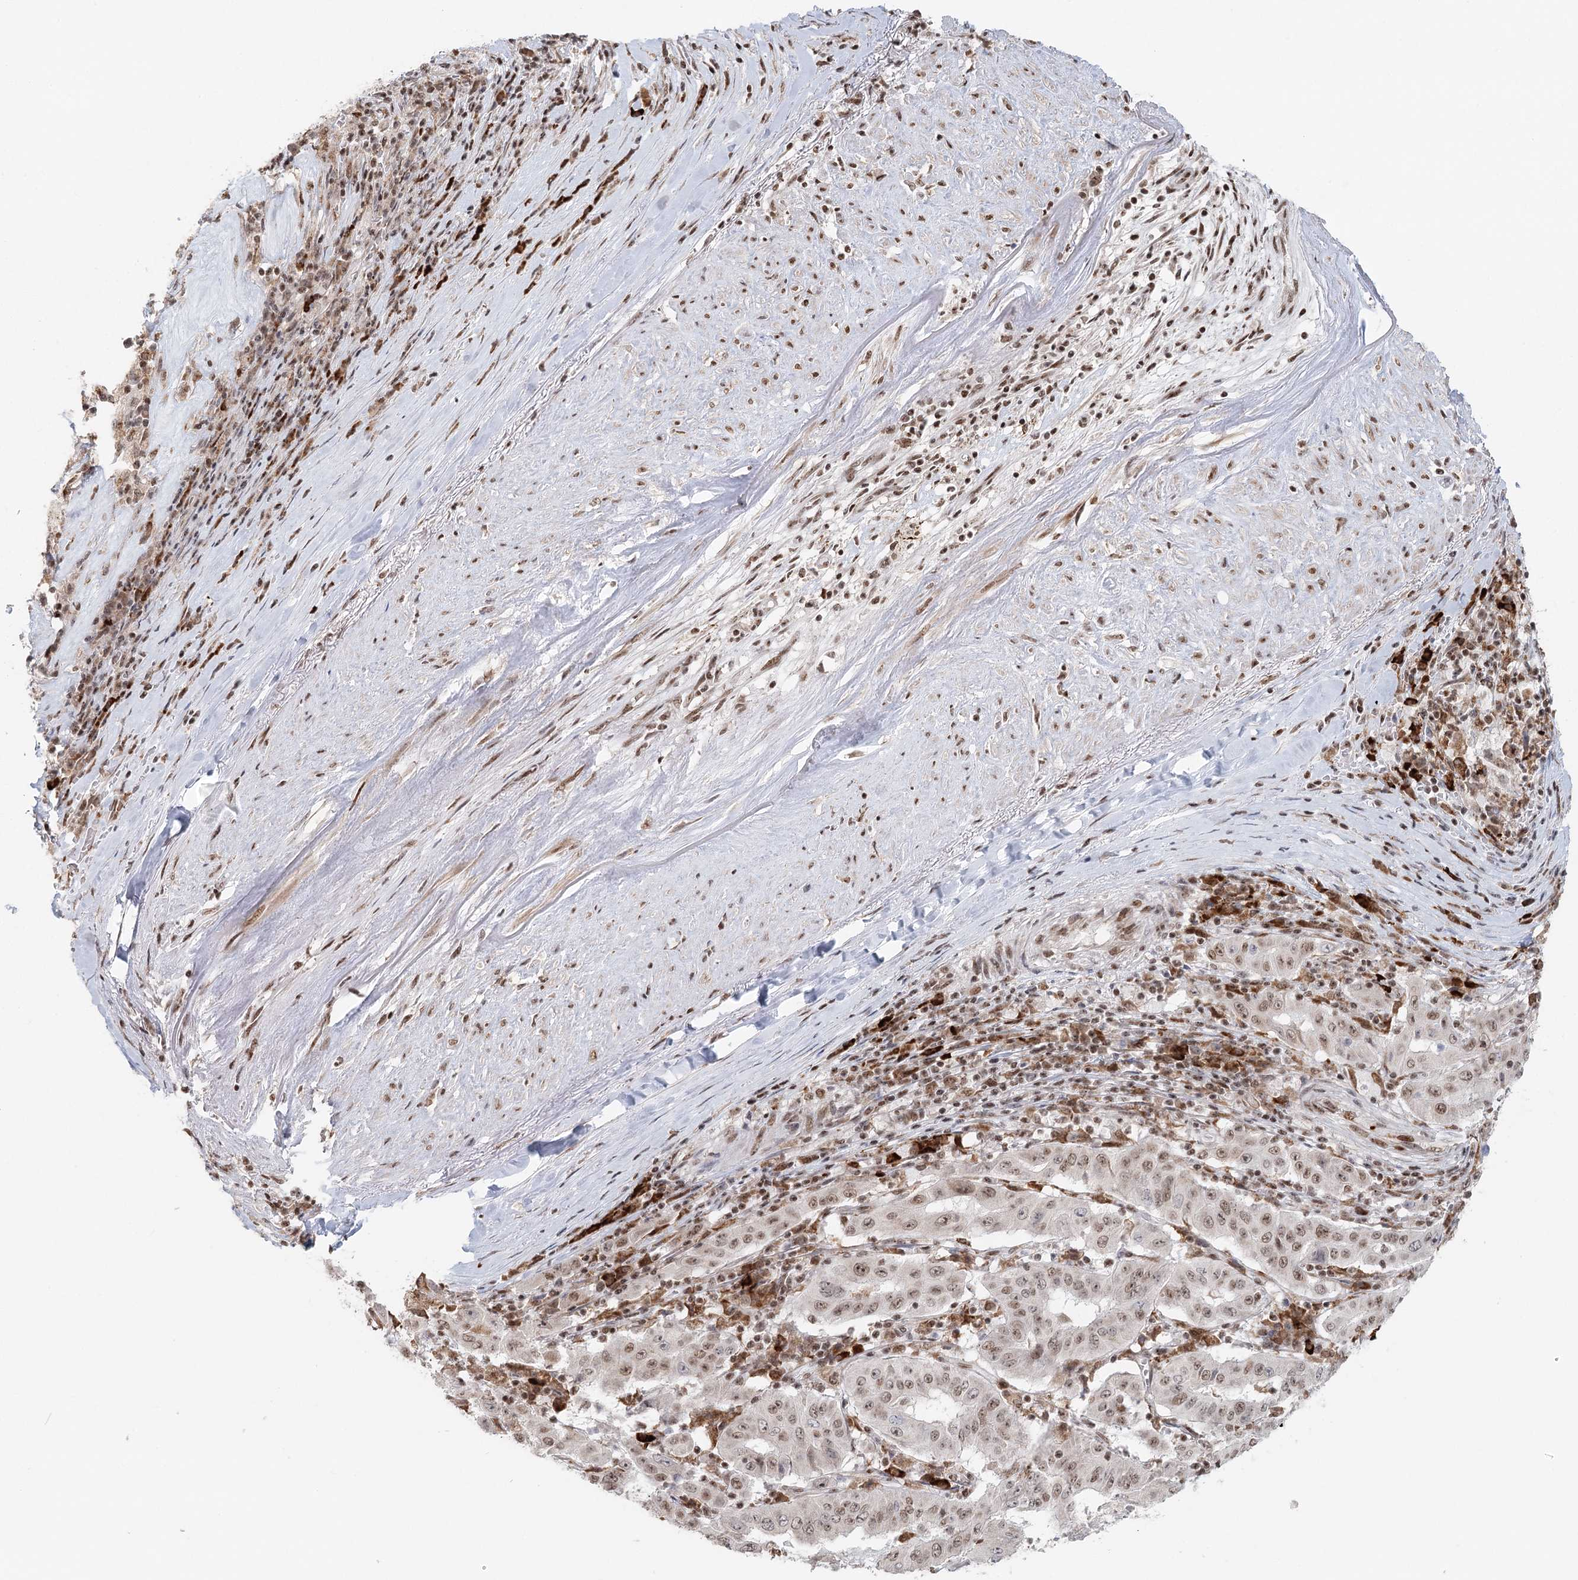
{"staining": {"intensity": "moderate", "quantity": ">75%", "location": "nuclear"}, "tissue": "pancreatic cancer", "cell_type": "Tumor cells", "image_type": "cancer", "snomed": [{"axis": "morphology", "description": "Adenocarcinoma, NOS"}, {"axis": "topography", "description": "Pancreas"}], "caption": "Protein expression analysis of pancreatic cancer (adenocarcinoma) shows moderate nuclear positivity in about >75% of tumor cells.", "gene": "BNIP5", "patient": {"sex": "male", "age": 63}}